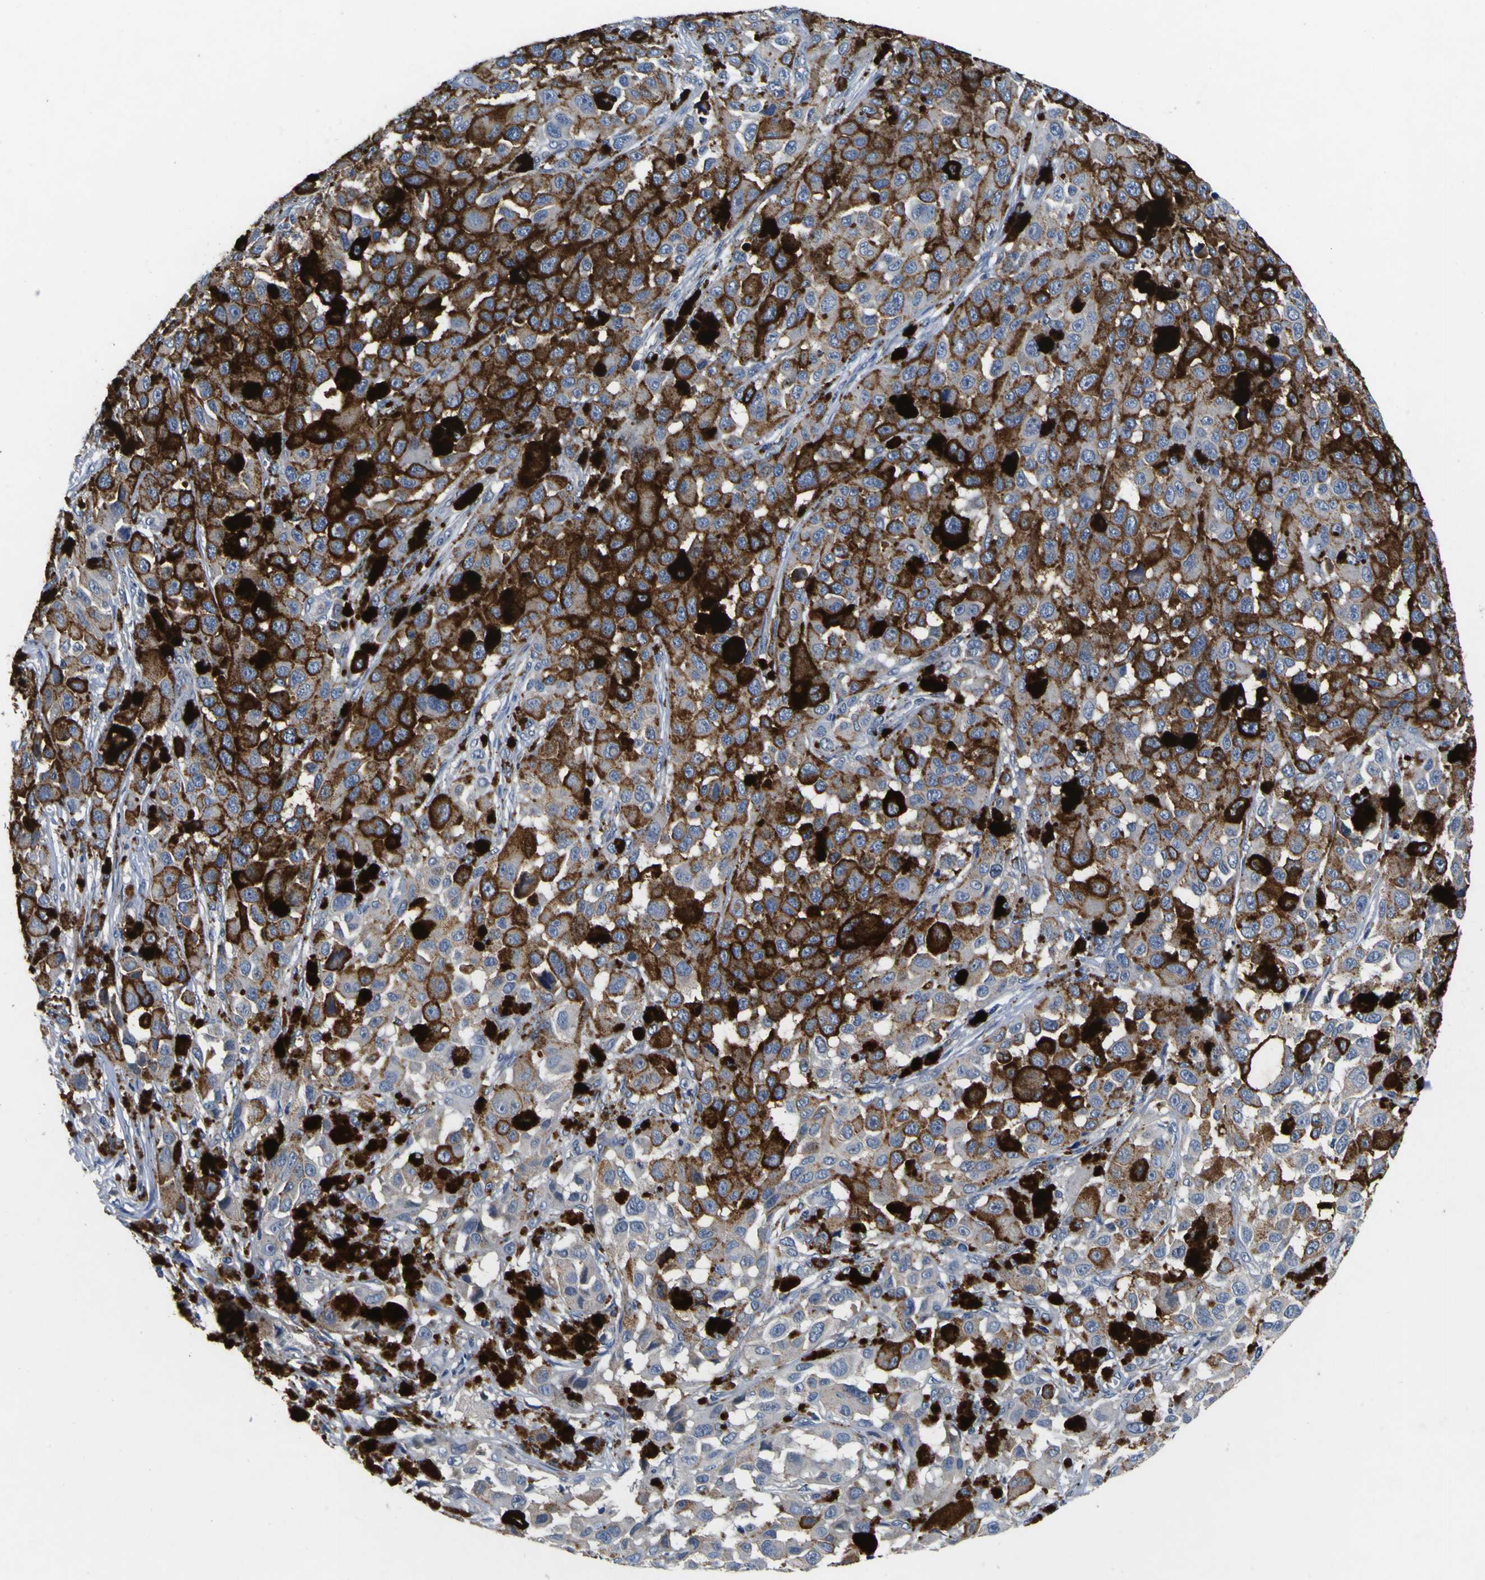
{"staining": {"intensity": "moderate", "quantity": ">75%", "location": "cytoplasmic/membranous"}, "tissue": "melanoma", "cell_type": "Tumor cells", "image_type": "cancer", "snomed": [{"axis": "morphology", "description": "Malignant melanoma, NOS"}, {"axis": "topography", "description": "Skin"}], "caption": "Melanoma stained with immunohistochemistry (IHC) reveals moderate cytoplasmic/membranous staining in about >75% of tumor cells.", "gene": "EPHB4", "patient": {"sex": "male", "age": 96}}